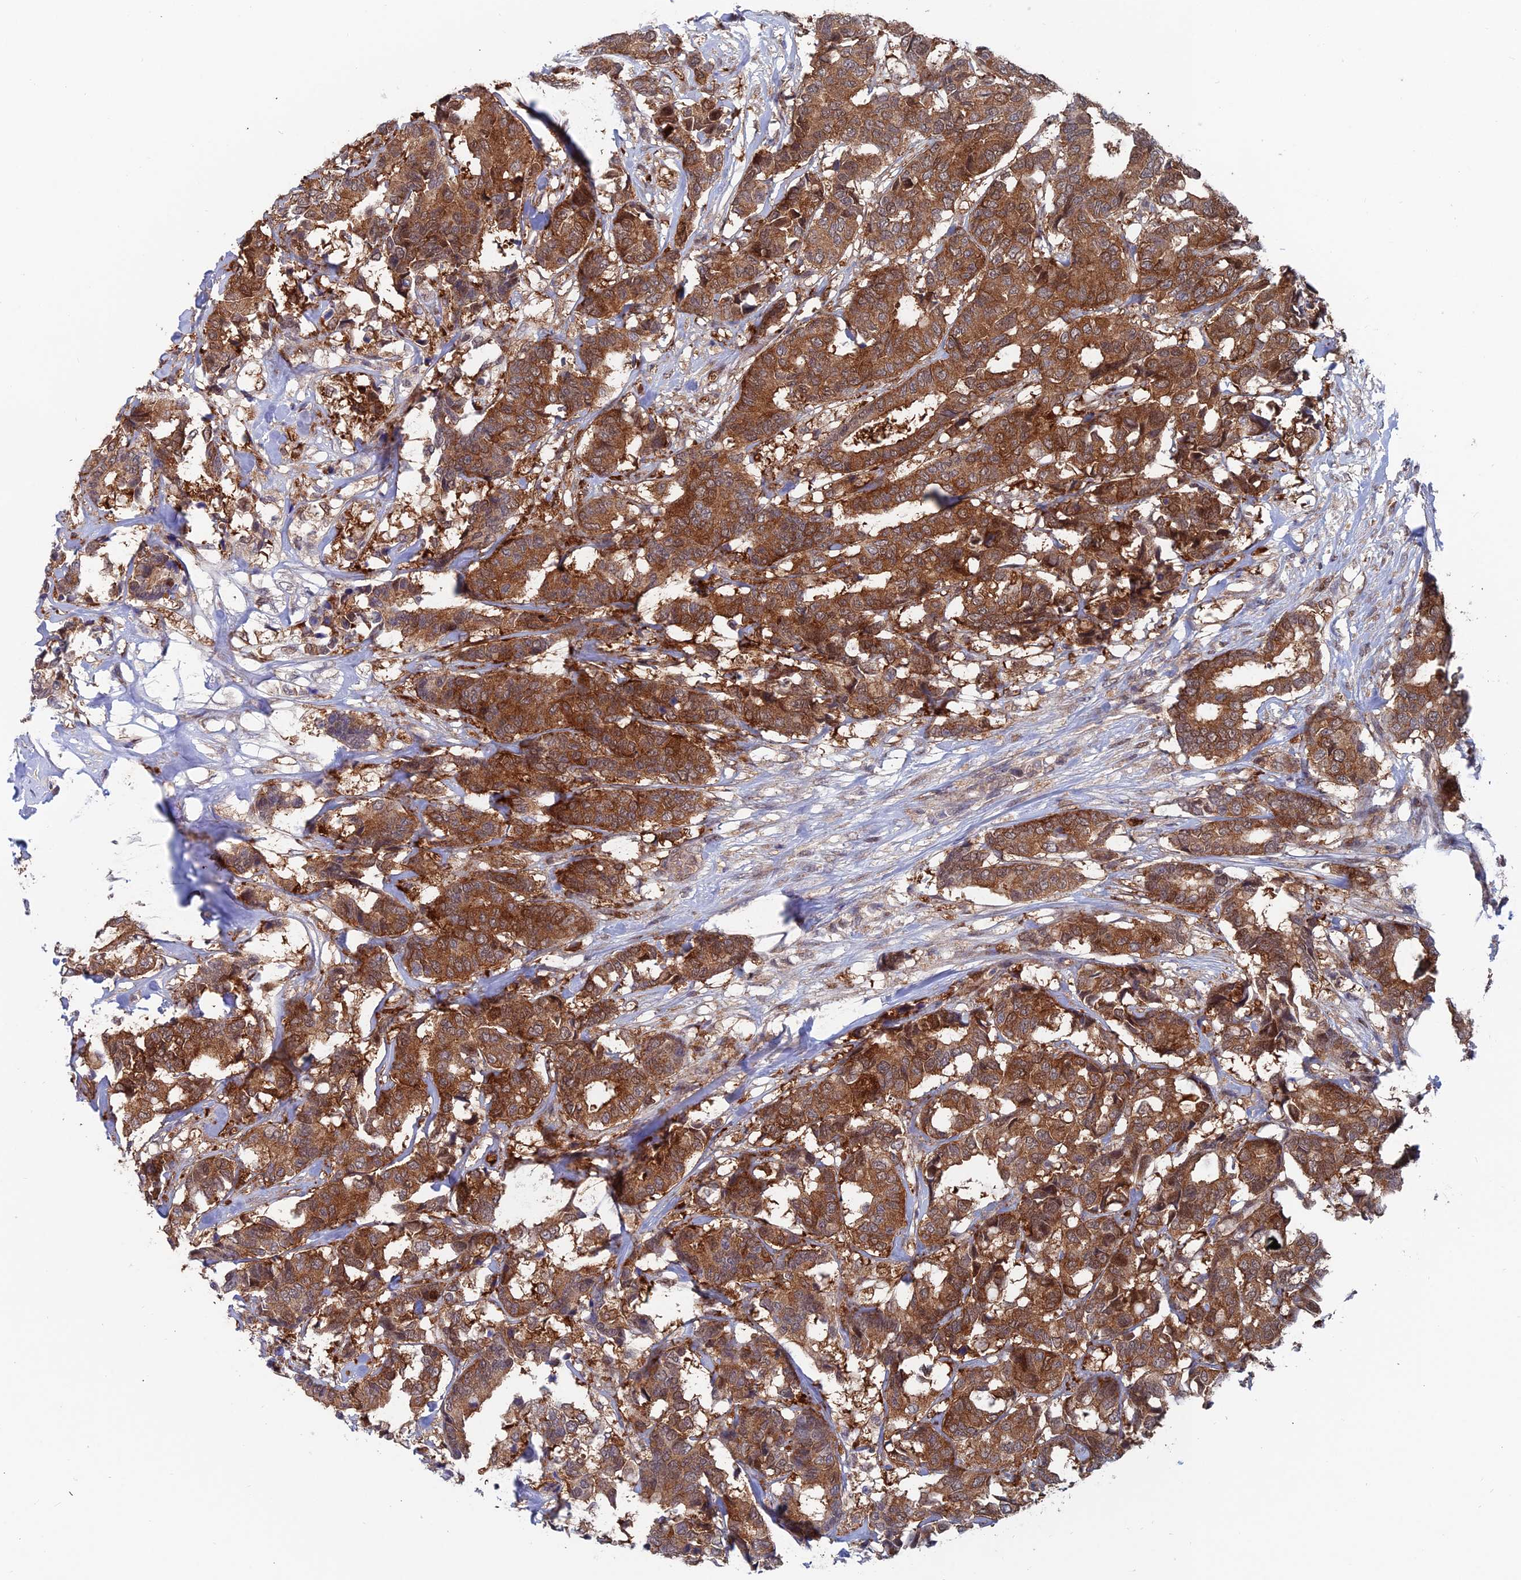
{"staining": {"intensity": "strong", "quantity": ">75%", "location": "cytoplasmic/membranous,nuclear"}, "tissue": "breast cancer", "cell_type": "Tumor cells", "image_type": "cancer", "snomed": [{"axis": "morphology", "description": "Normal tissue, NOS"}, {"axis": "morphology", "description": "Duct carcinoma"}, {"axis": "topography", "description": "Breast"}], "caption": "Breast cancer was stained to show a protein in brown. There is high levels of strong cytoplasmic/membranous and nuclear positivity in about >75% of tumor cells.", "gene": "IGBP1", "patient": {"sex": "female", "age": 87}}